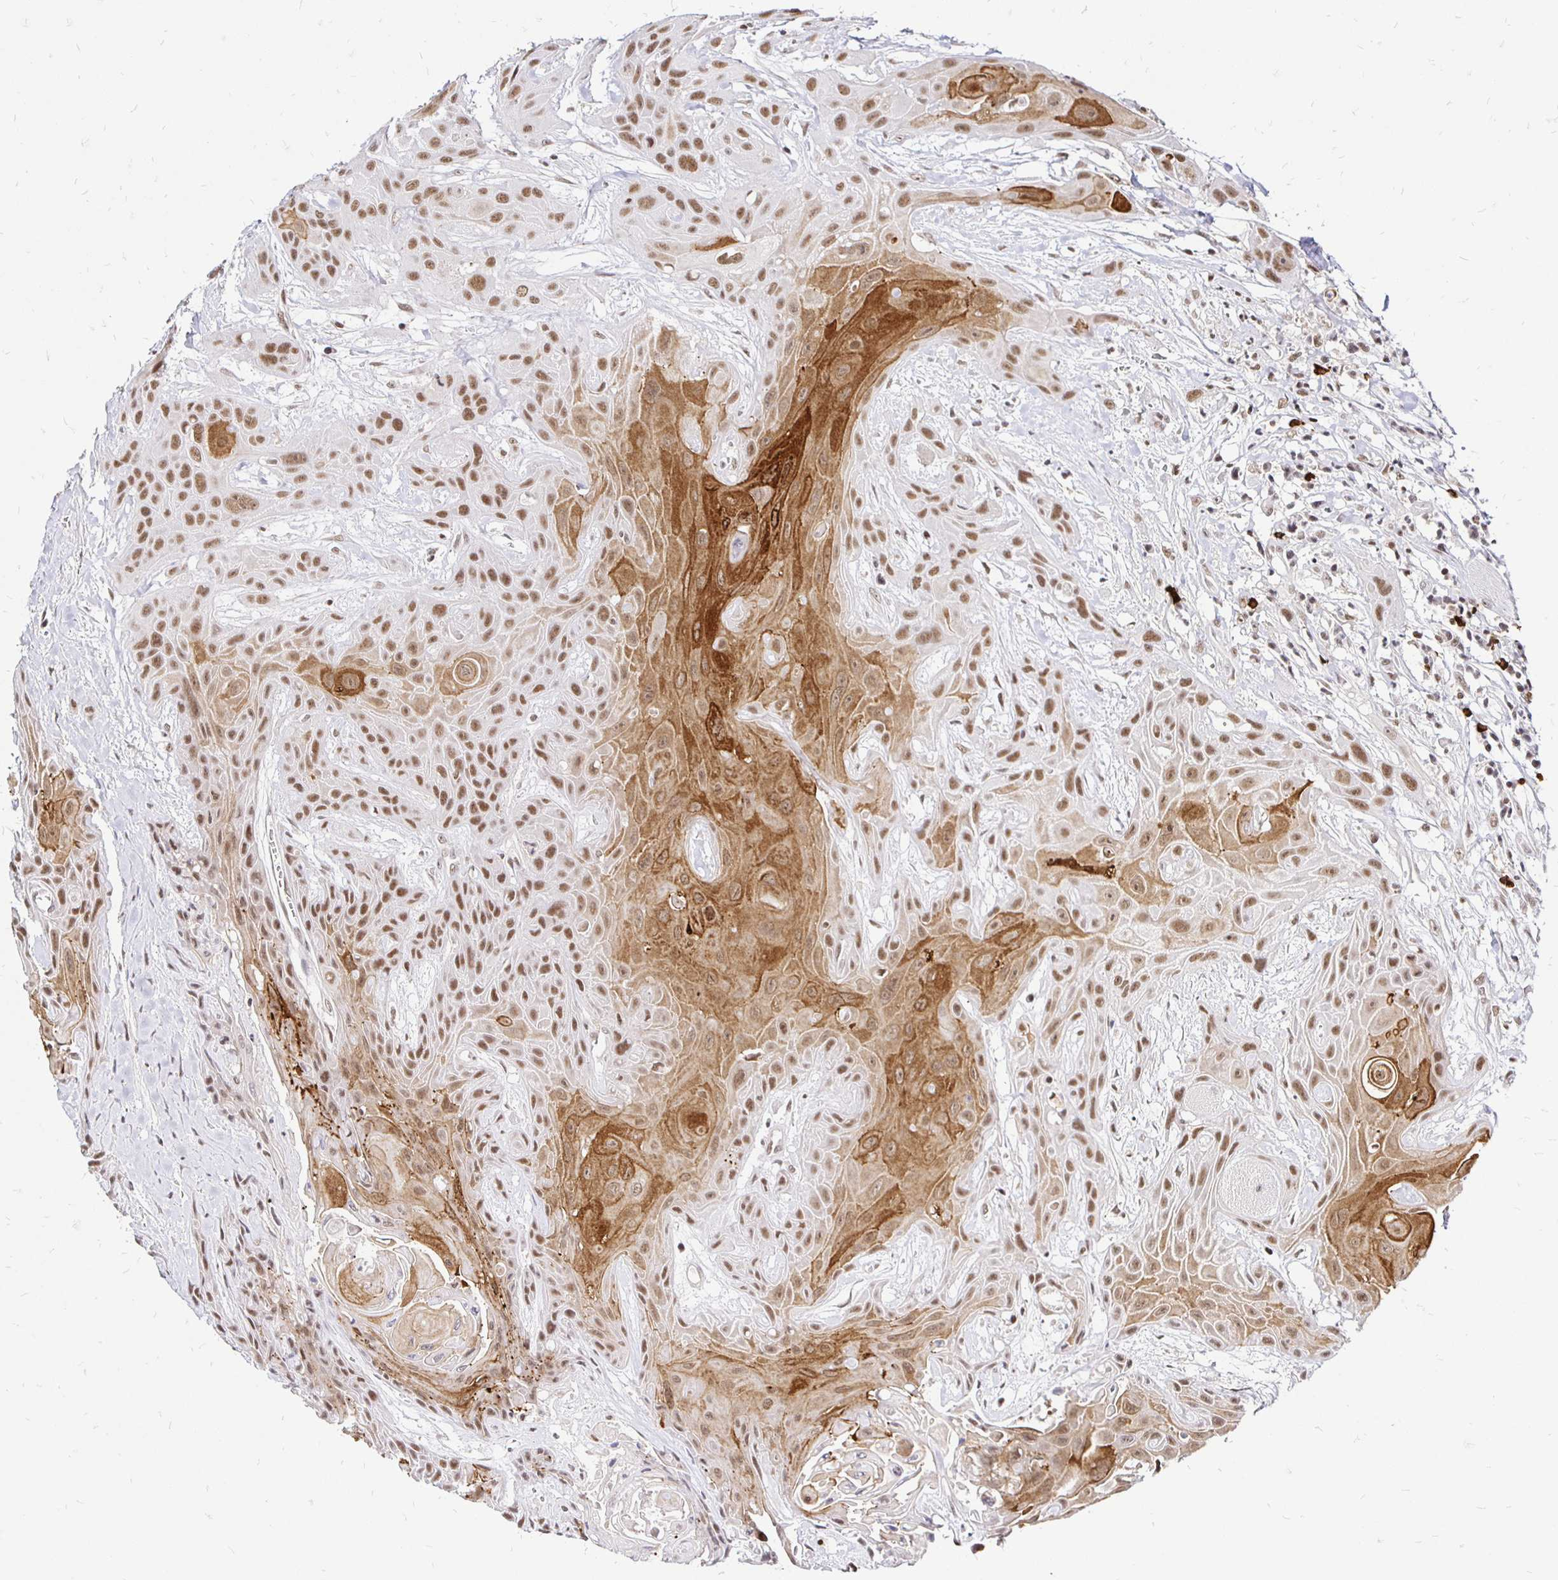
{"staining": {"intensity": "moderate", "quantity": ">75%", "location": "cytoplasmic/membranous,nuclear"}, "tissue": "head and neck cancer", "cell_type": "Tumor cells", "image_type": "cancer", "snomed": [{"axis": "morphology", "description": "Squamous cell carcinoma, NOS"}, {"axis": "topography", "description": "Head-Neck"}], "caption": "High-magnification brightfield microscopy of head and neck squamous cell carcinoma stained with DAB (brown) and counterstained with hematoxylin (blue). tumor cells exhibit moderate cytoplasmic/membranous and nuclear positivity is appreciated in approximately>75% of cells.", "gene": "SIN3A", "patient": {"sex": "female", "age": 73}}